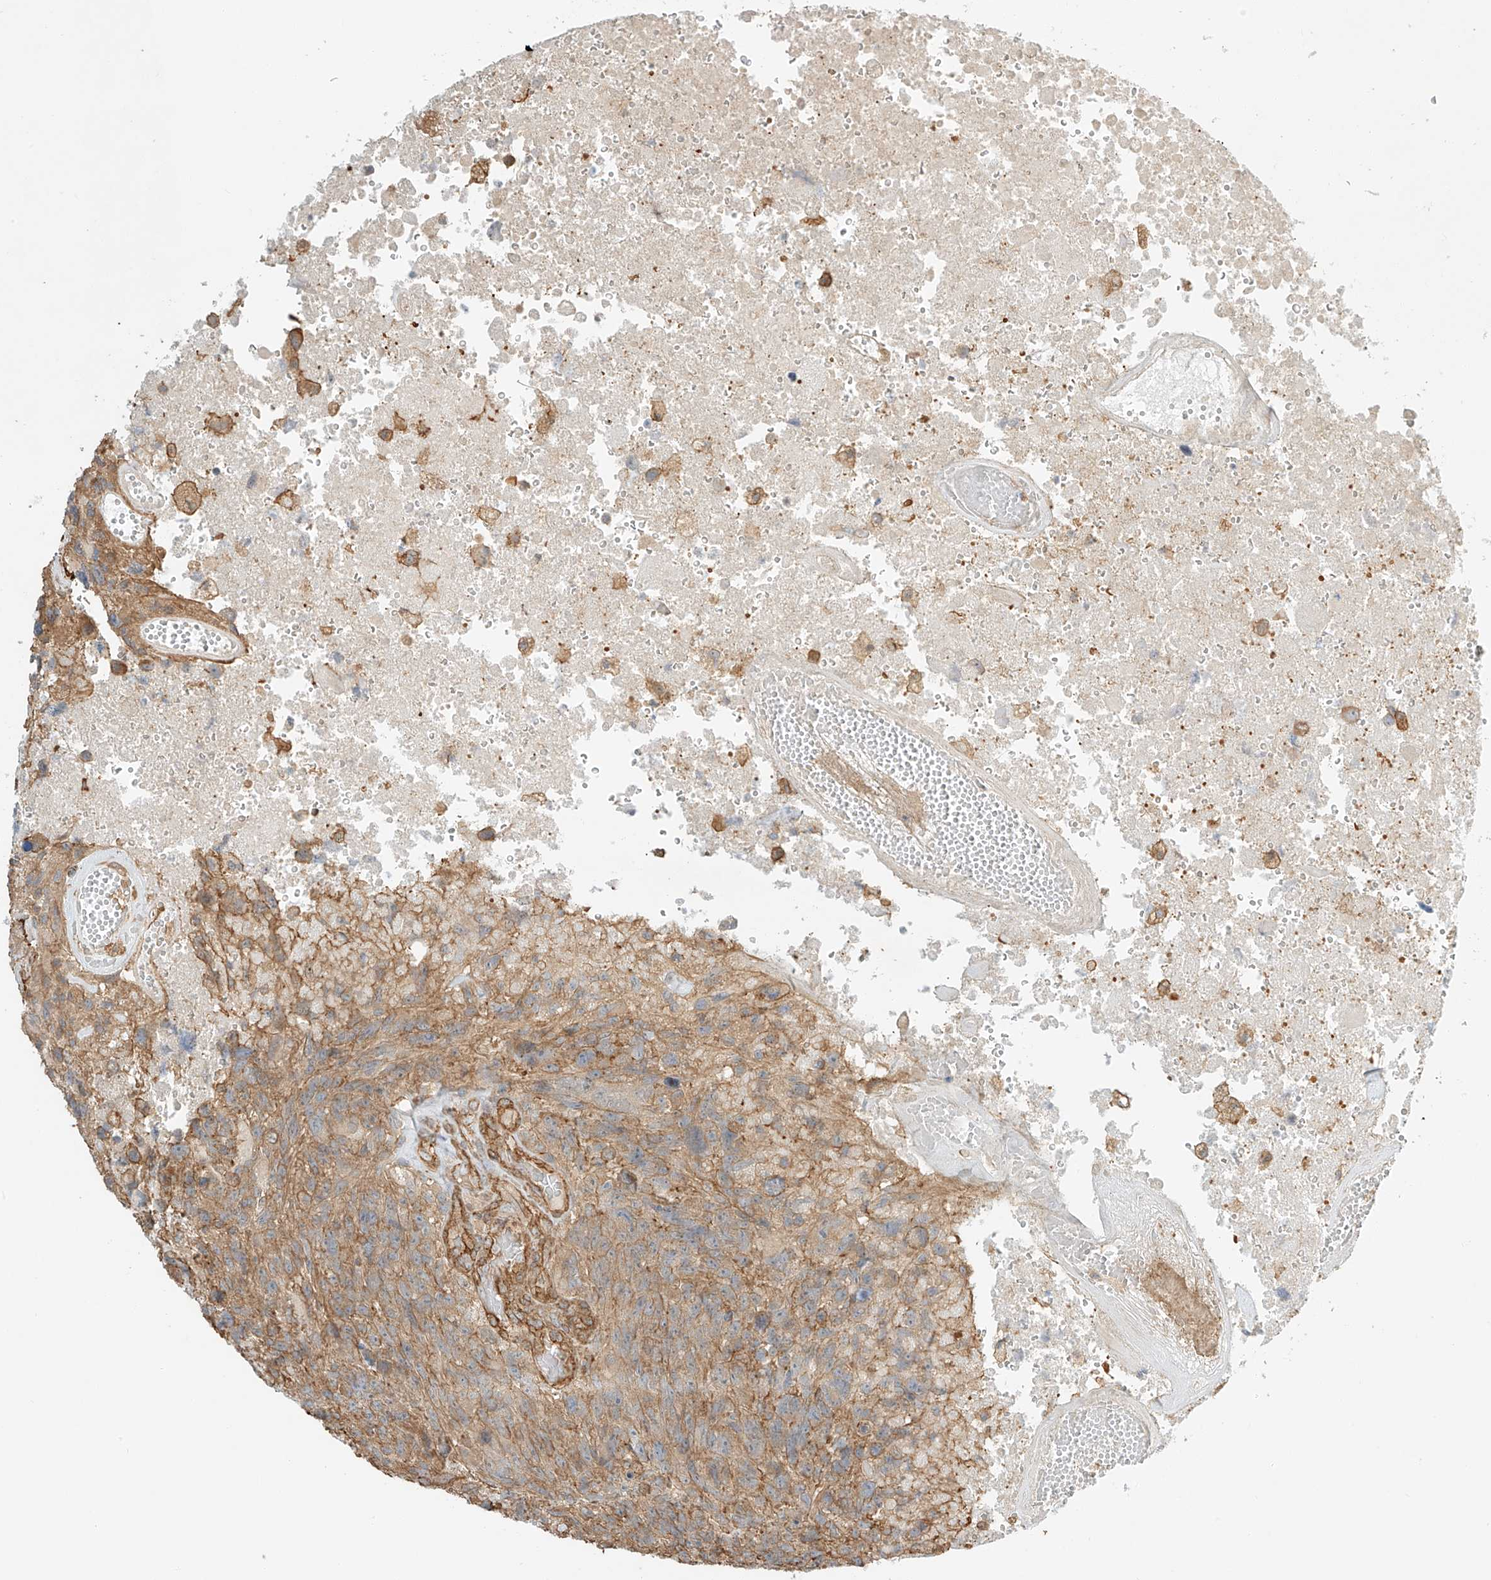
{"staining": {"intensity": "weak", "quantity": ">75%", "location": "cytoplasmic/membranous"}, "tissue": "glioma", "cell_type": "Tumor cells", "image_type": "cancer", "snomed": [{"axis": "morphology", "description": "Glioma, malignant, High grade"}, {"axis": "topography", "description": "Brain"}], "caption": "Glioma stained with IHC shows weak cytoplasmic/membranous staining in approximately >75% of tumor cells.", "gene": "CSMD3", "patient": {"sex": "male", "age": 69}}